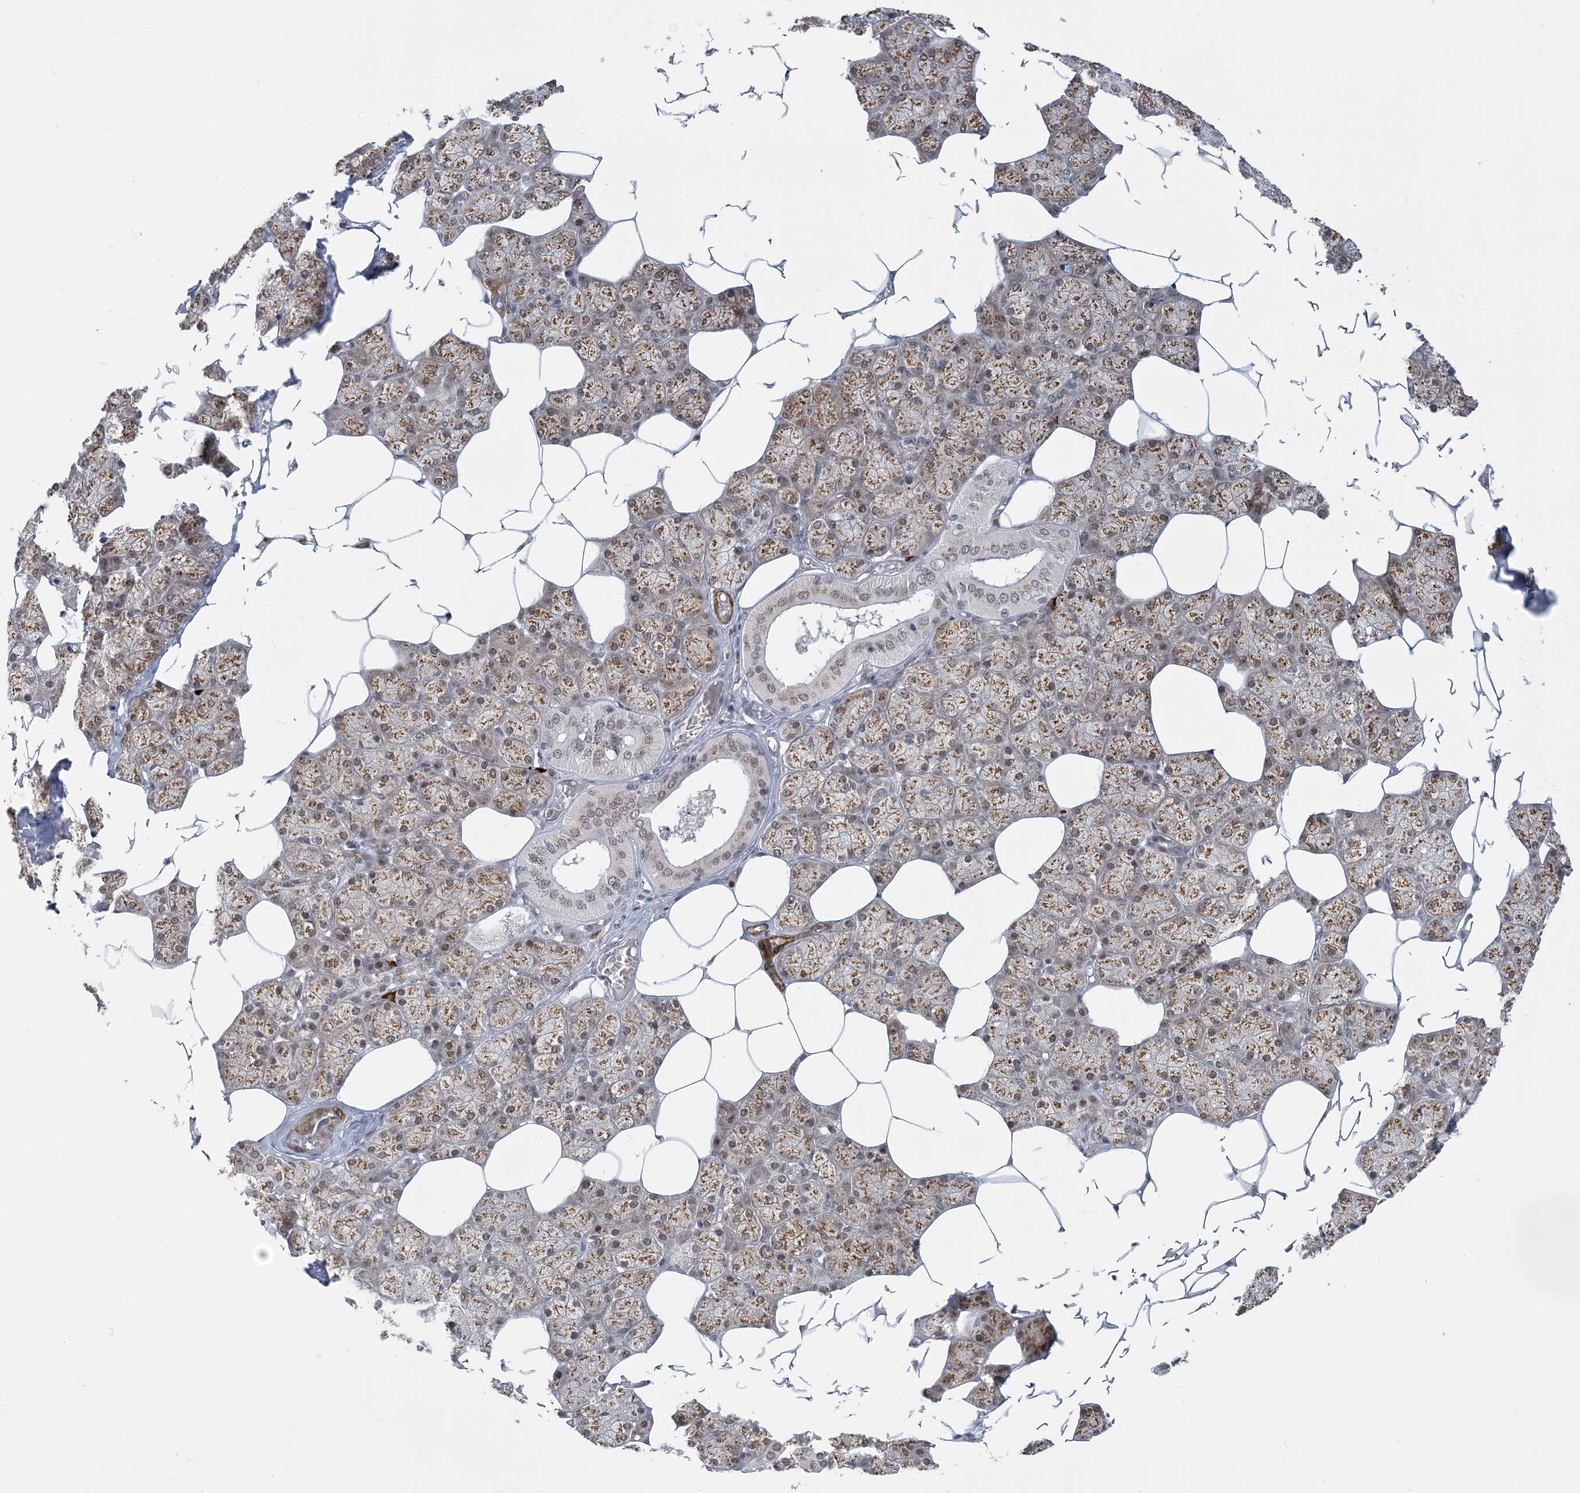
{"staining": {"intensity": "moderate", "quantity": ">75%", "location": "cytoplasmic/membranous,nuclear"}, "tissue": "salivary gland", "cell_type": "Glandular cells", "image_type": "normal", "snomed": [{"axis": "morphology", "description": "Normal tissue, NOS"}, {"axis": "topography", "description": "Salivary gland"}], "caption": "A photomicrograph showing moderate cytoplasmic/membranous,nuclear expression in approximately >75% of glandular cells in benign salivary gland, as visualized by brown immunohistochemical staining.", "gene": "PLRG1", "patient": {"sex": "male", "age": 62}}